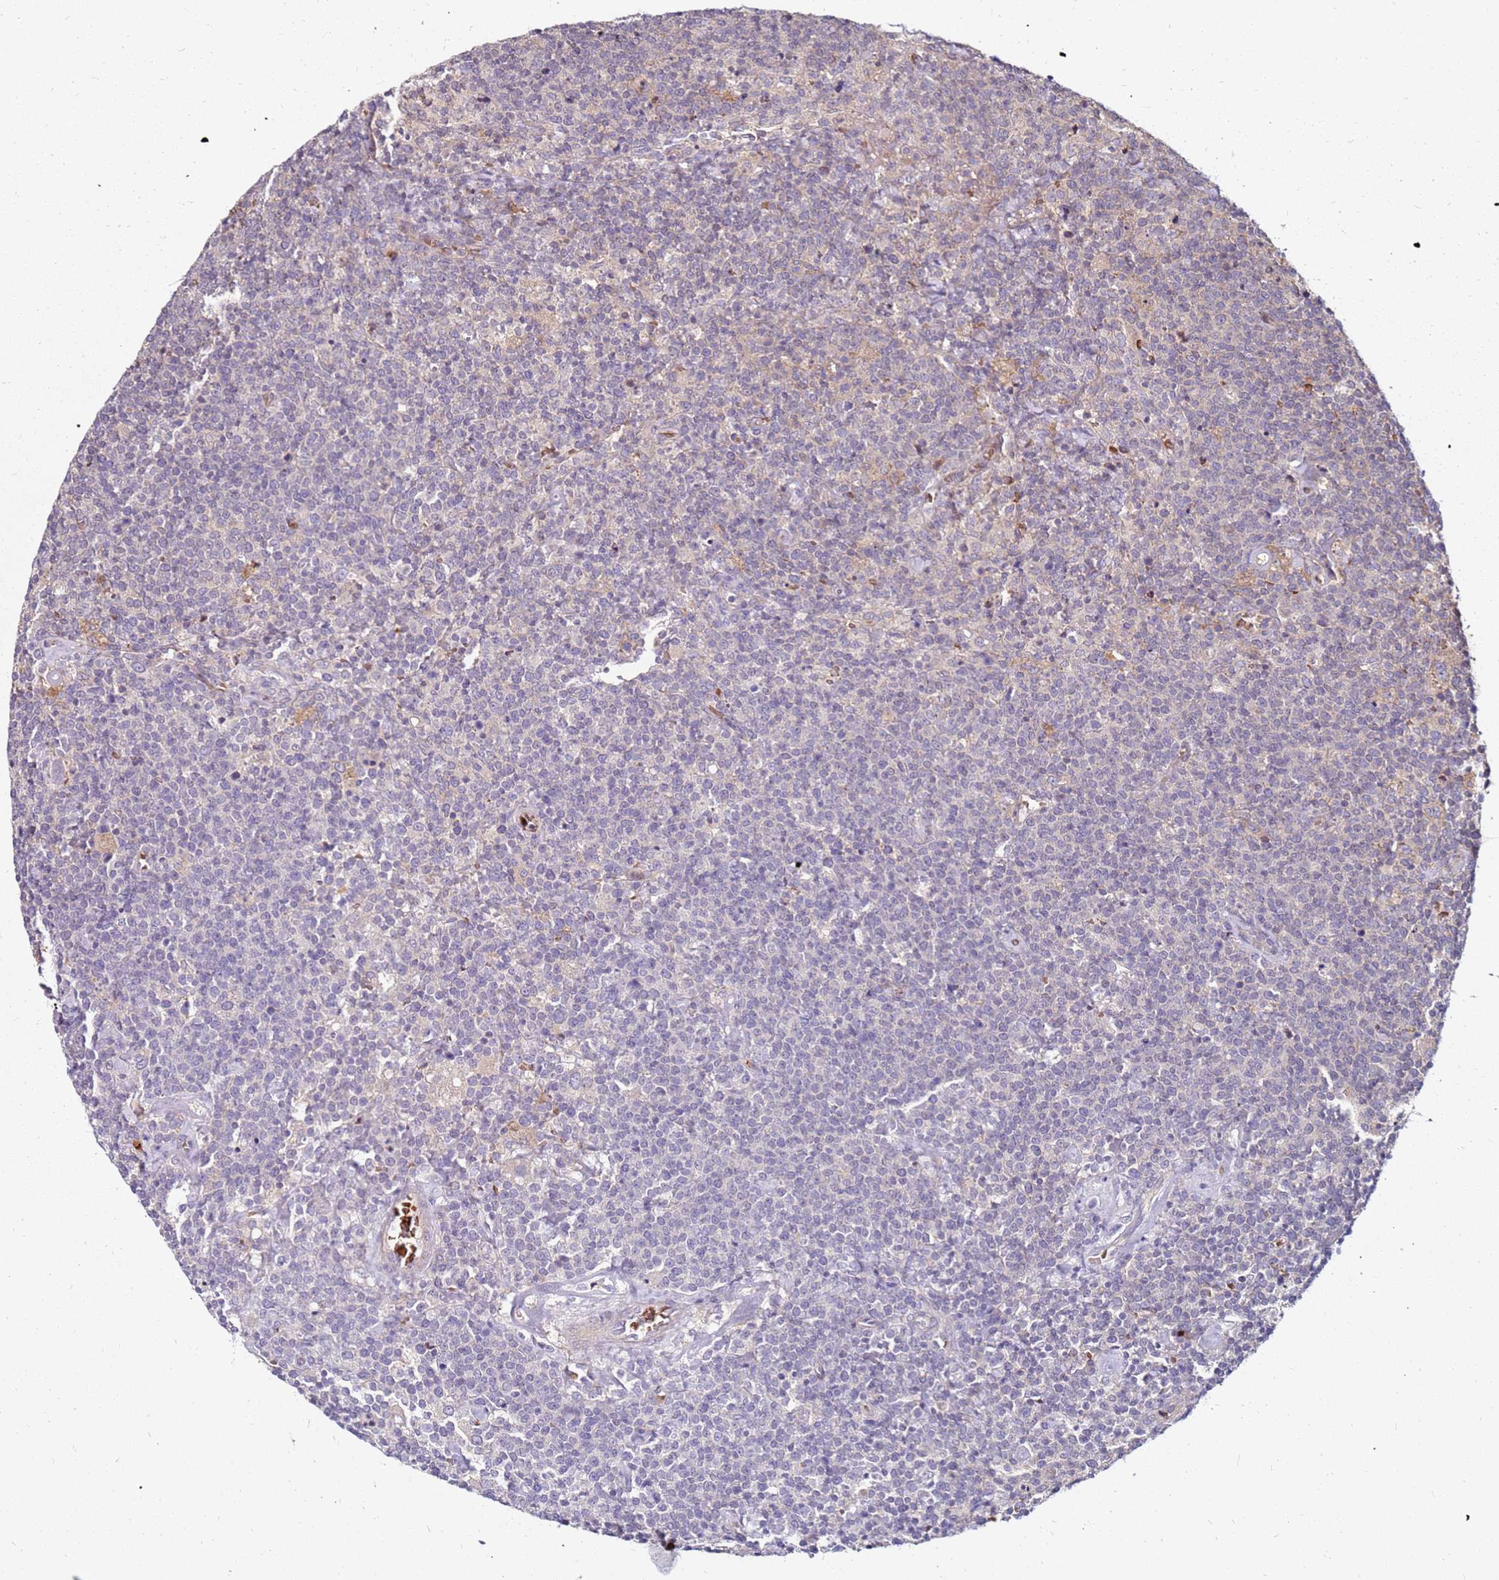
{"staining": {"intensity": "weak", "quantity": "<25%", "location": "cytoplasmic/membranous"}, "tissue": "lymphoma", "cell_type": "Tumor cells", "image_type": "cancer", "snomed": [{"axis": "morphology", "description": "Malignant lymphoma, non-Hodgkin's type, High grade"}, {"axis": "topography", "description": "Lymph node"}], "caption": "An IHC histopathology image of high-grade malignant lymphoma, non-Hodgkin's type is shown. There is no staining in tumor cells of high-grade malignant lymphoma, non-Hodgkin's type.", "gene": "RNF11", "patient": {"sex": "male", "age": 61}}